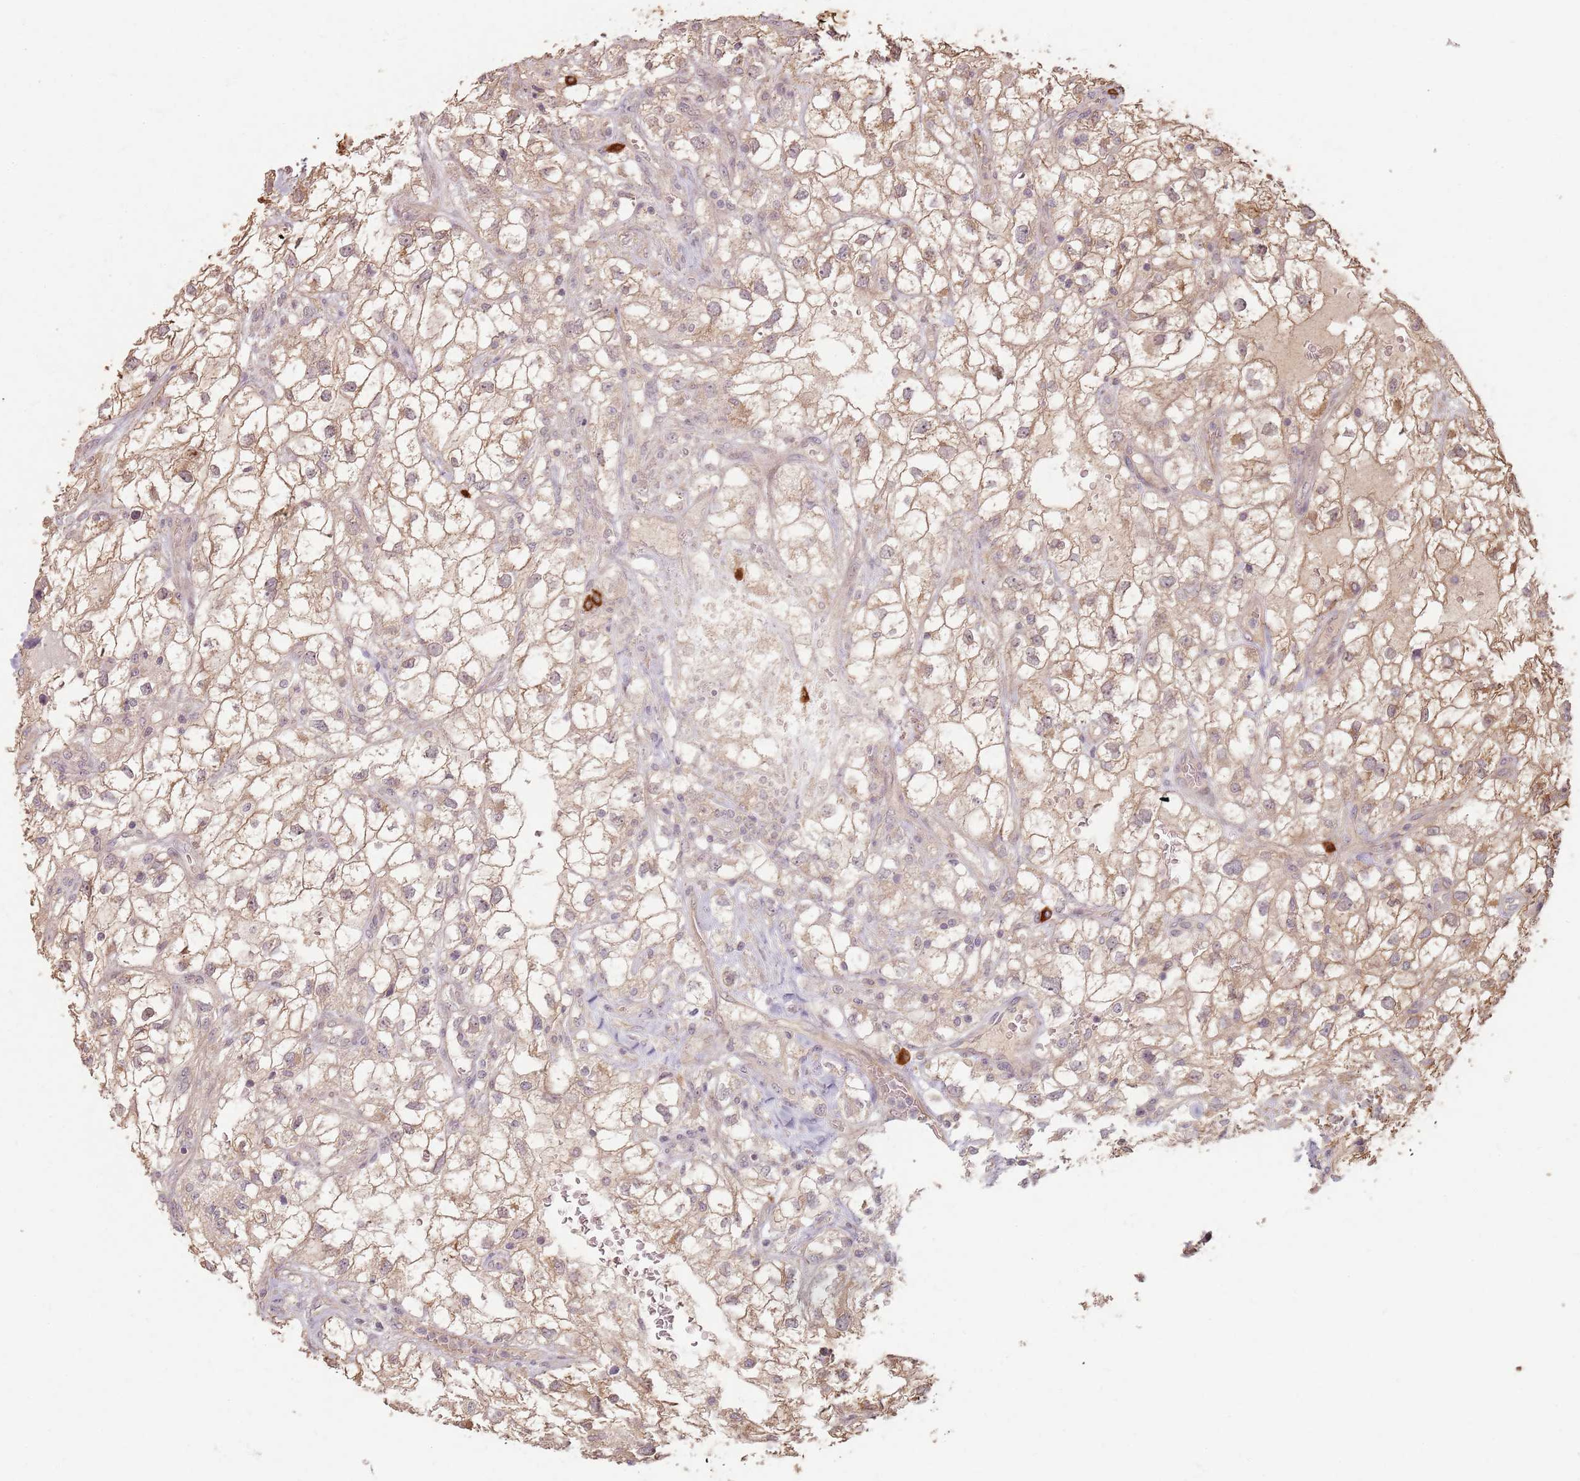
{"staining": {"intensity": "weak", "quantity": "25%-75%", "location": "cytoplasmic/membranous"}, "tissue": "renal cancer", "cell_type": "Tumor cells", "image_type": "cancer", "snomed": [{"axis": "morphology", "description": "Adenocarcinoma, NOS"}, {"axis": "topography", "description": "Kidney"}], "caption": "A low amount of weak cytoplasmic/membranous staining is appreciated in about 25%-75% of tumor cells in renal cancer tissue.", "gene": "CCDC168", "patient": {"sex": "male", "age": 59}}